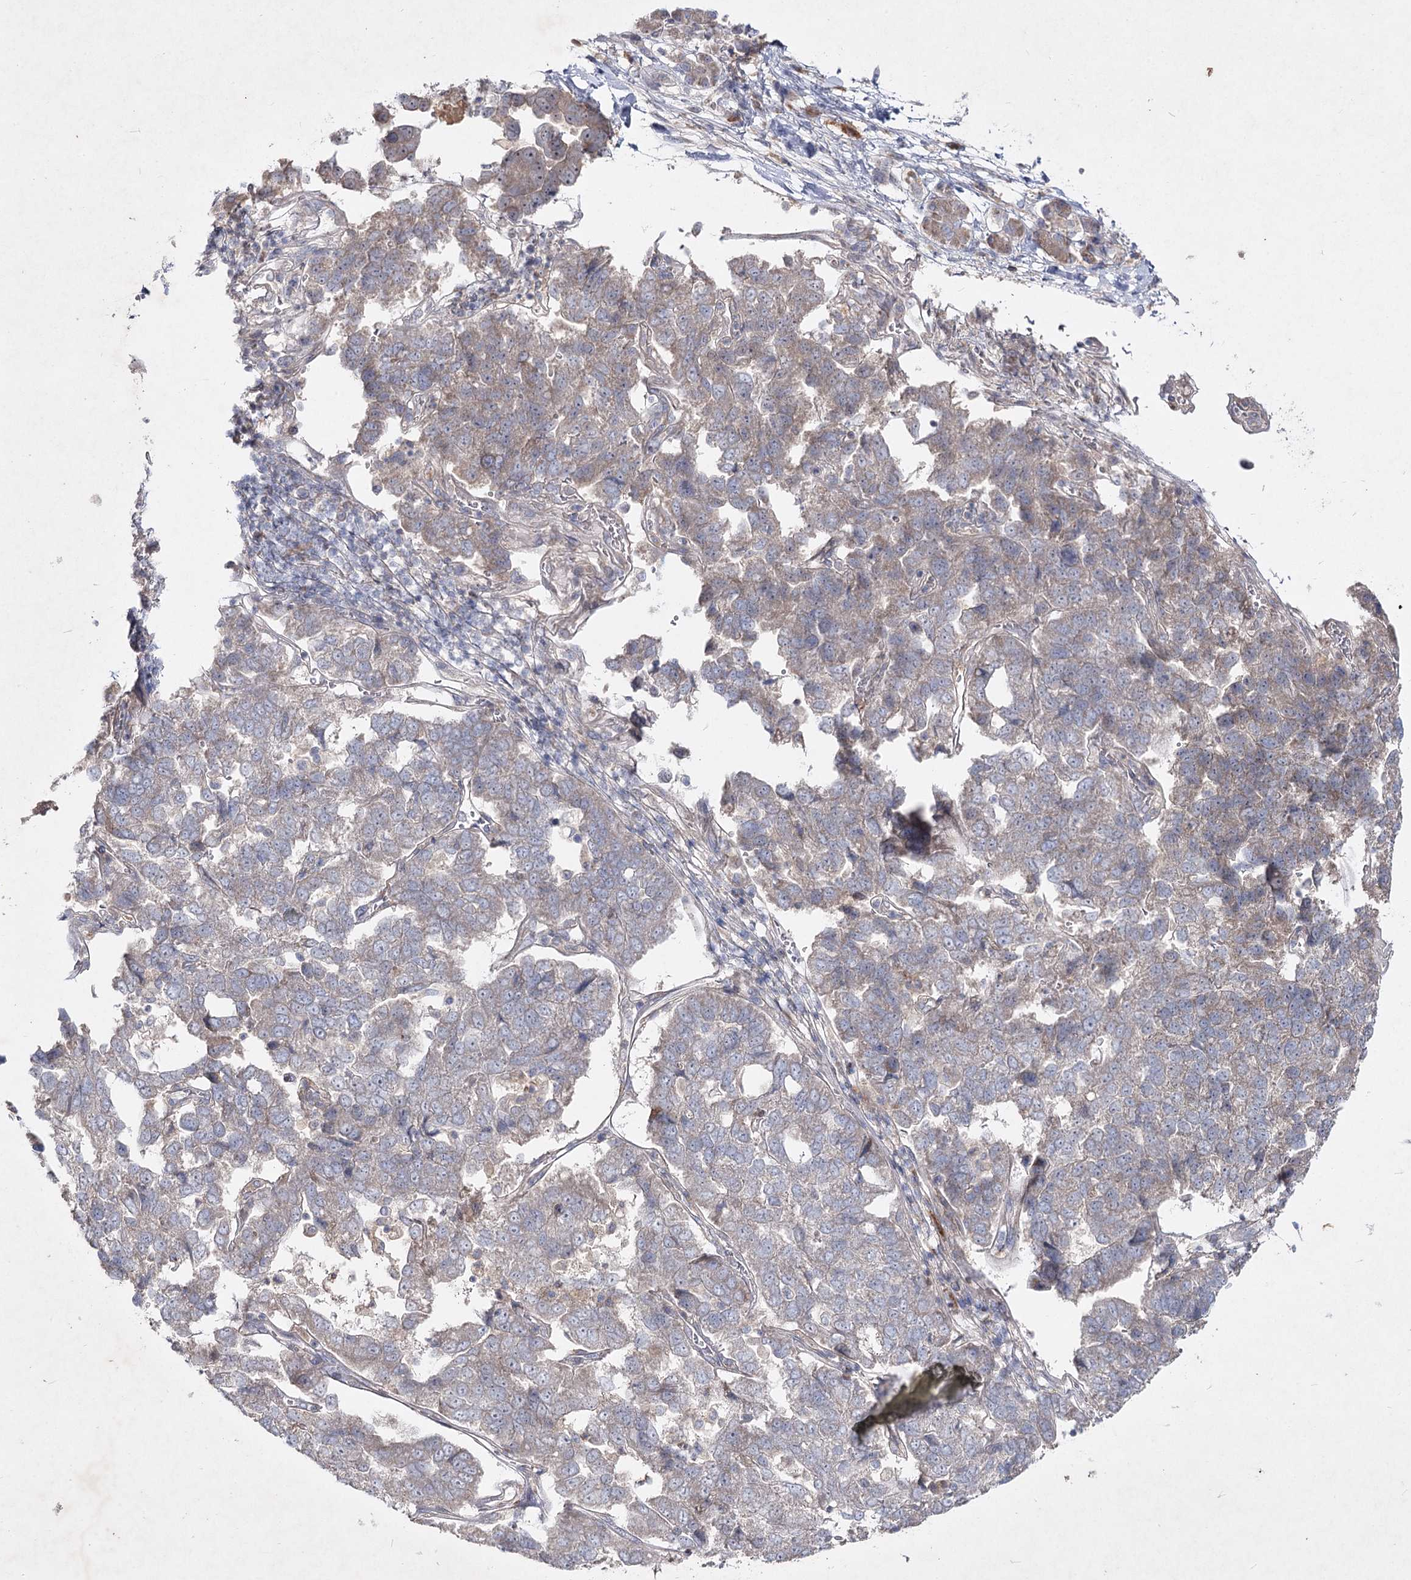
{"staining": {"intensity": "weak", "quantity": "25%-75%", "location": "cytoplasmic/membranous"}, "tissue": "pancreatic cancer", "cell_type": "Tumor cells", "image_type": "cancer", "snomed": [{"axis": "morphology", "description": "Adenocarcinoma, NOS"}, {"axis": "topography", "description": "Pancreas"}], "caption": "An image of pancreatic adenocarcinoma stained for a protein displays weak cytoplasmic/membranous brown staining in tumor cells.", "gene": "CIB2", "patient": {"sex": "female", "age": 61}}